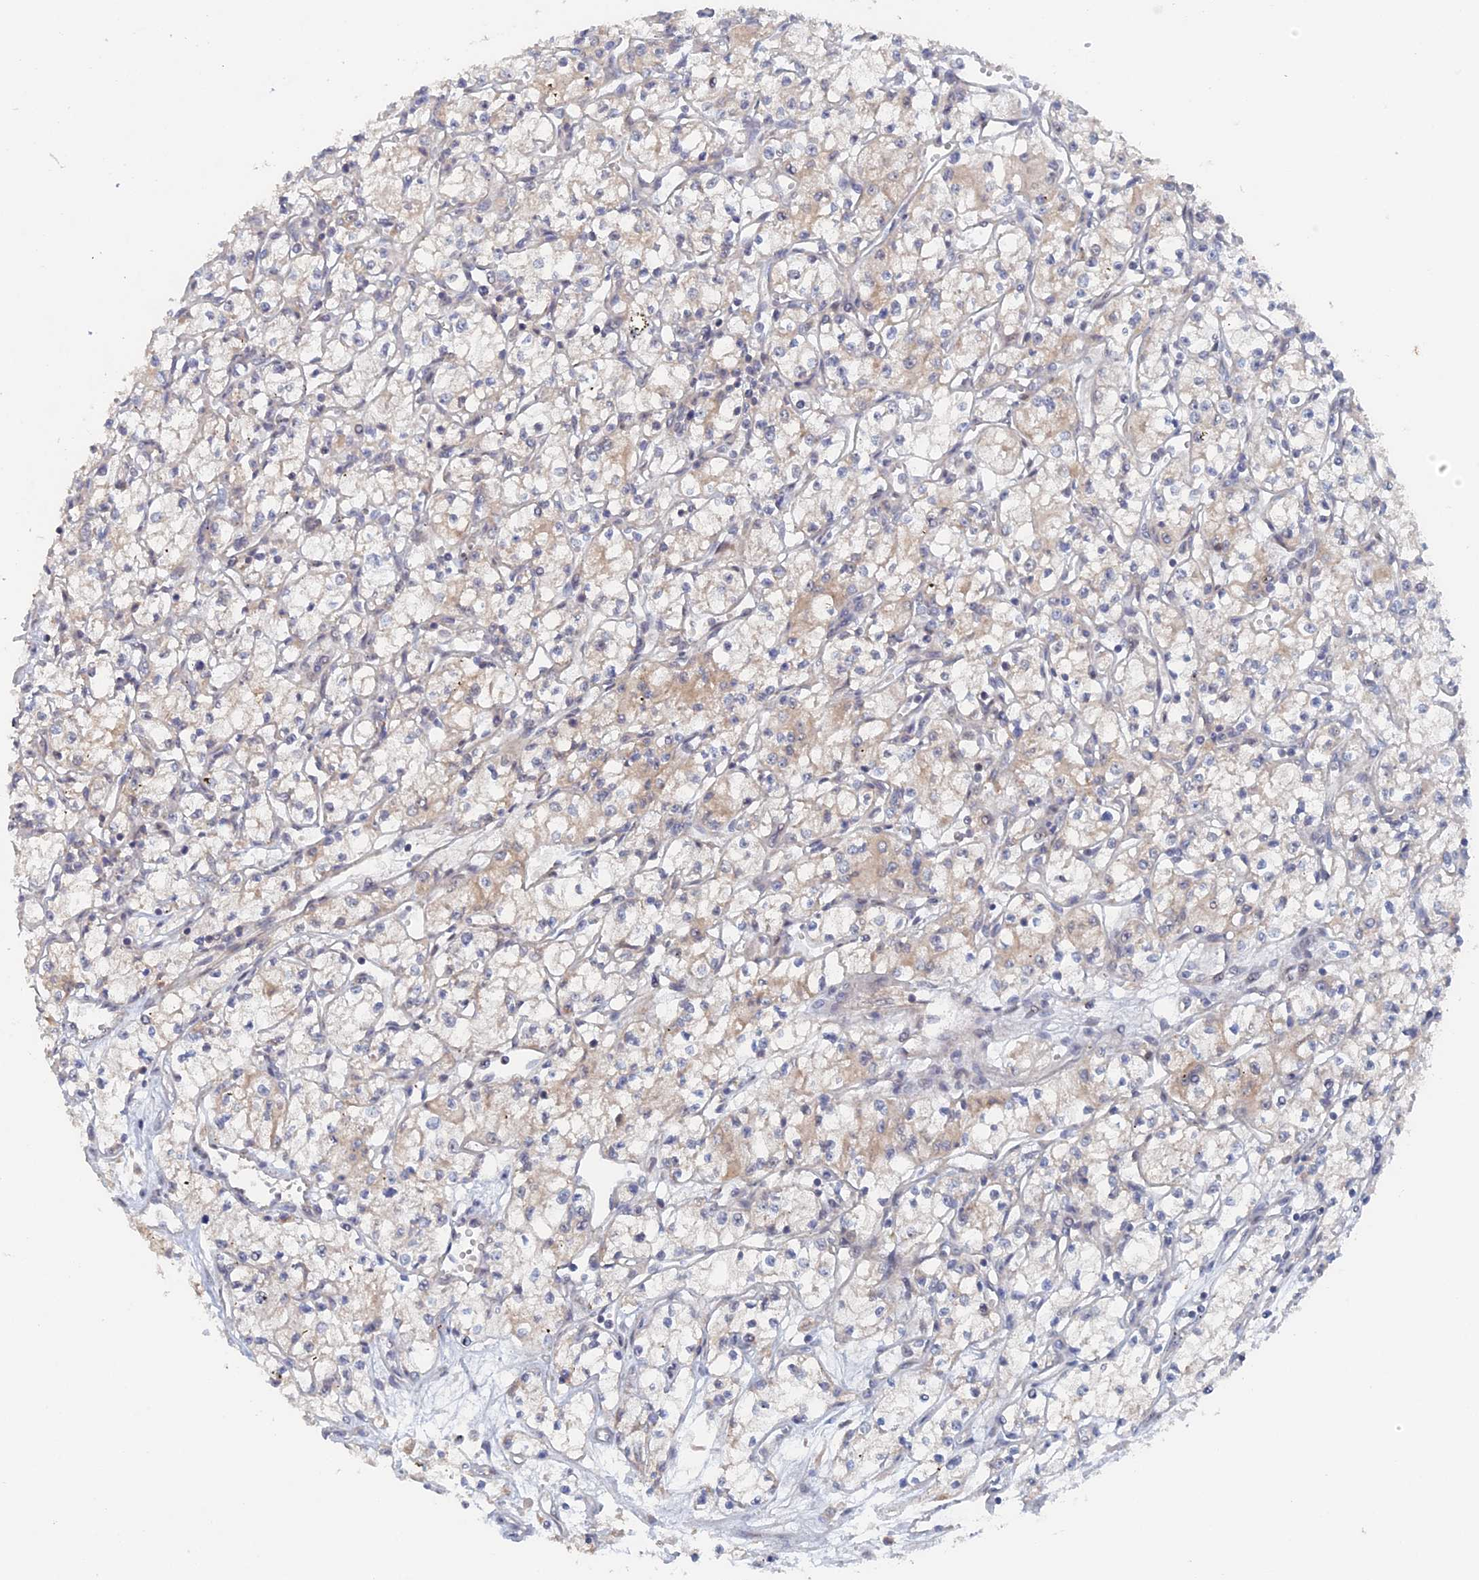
{"staining": {"intensity": "weak", "quantity": "25%-75%", "location": "cytoplasmic/membranous"}, "tissue": "renal cancer", "cell_type": "Tumor cells", "image_type": "cancer", "snomed": [{"axis": "morphology", "description": "Adenocarcinoma, NOS"}, {"axis": "topography", "description": "Kidney"}], "caption": "Protein analysis of renal cancer tissue displays weak cytoplasmic/membranous positivity in about 25%-75% of tumor cells. (Brightfield microscopy of DAB IHC at high magnification).", "gene": "ELOVL6", "patient": {"sex": "male", "age": 59}}